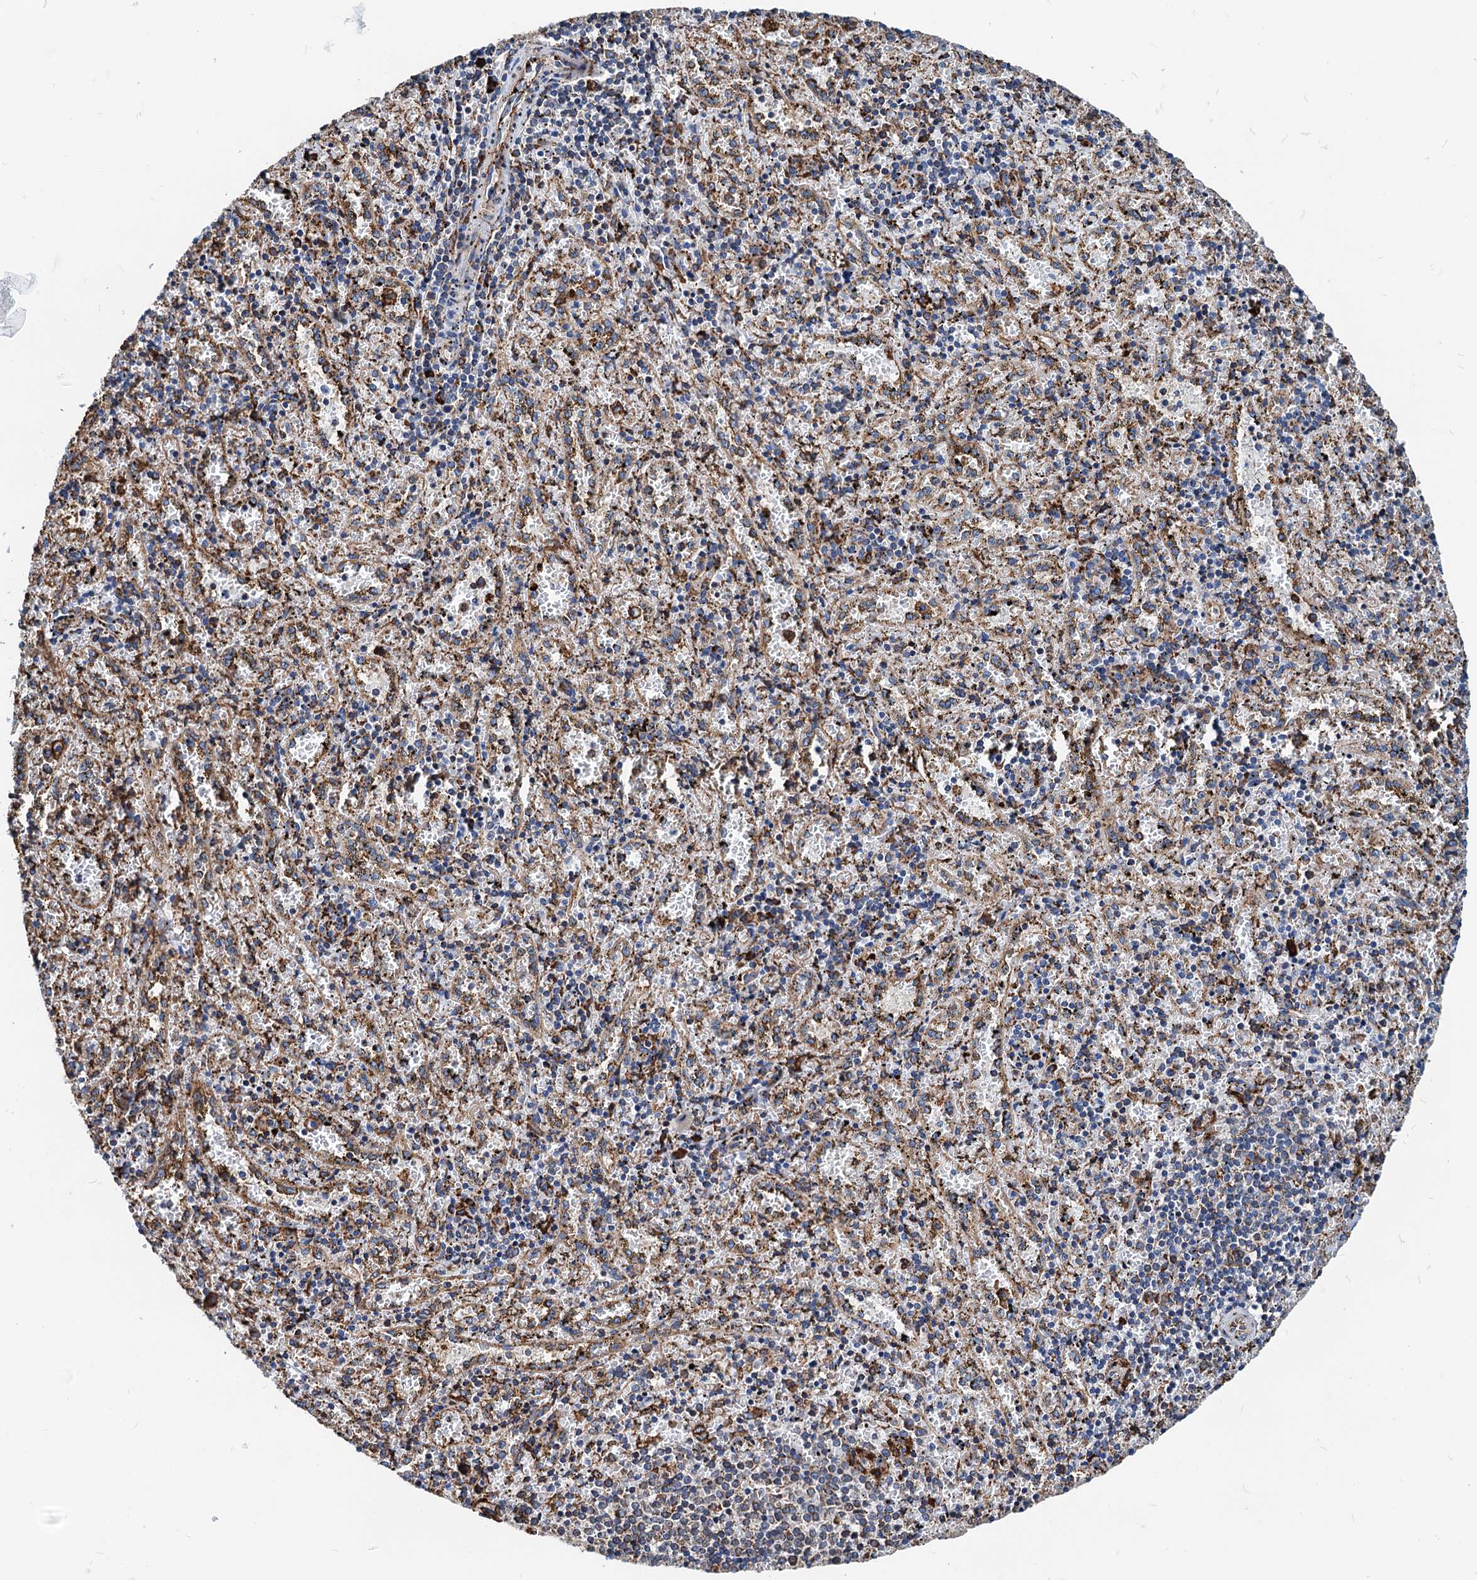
{"staining": {"intensity": "strong", "quantity": "<25%", "location": "cytoplasmic/membranous"}, "tissue": "spleen", "cell_type": "Cells in red pulp", "image_type": "normal", "snomed": [{"axis": "morphology", "description": "Normal tissue, NOS"}, {"axis": "topography", "description": "Spleen"}], "caption": "Unremarkable spleen exhibits strong cytoplasmic/membranous positivity in approximately <25% of cells in red pulp, visualized by immunohistochemistry. The staining is performed using DAB brown chromogen to label protein expression. The nuclei are counter-stained blue using hematoxylin.", "gene": "HSPA5", "patient": {"sex": "male", "age": 11}}